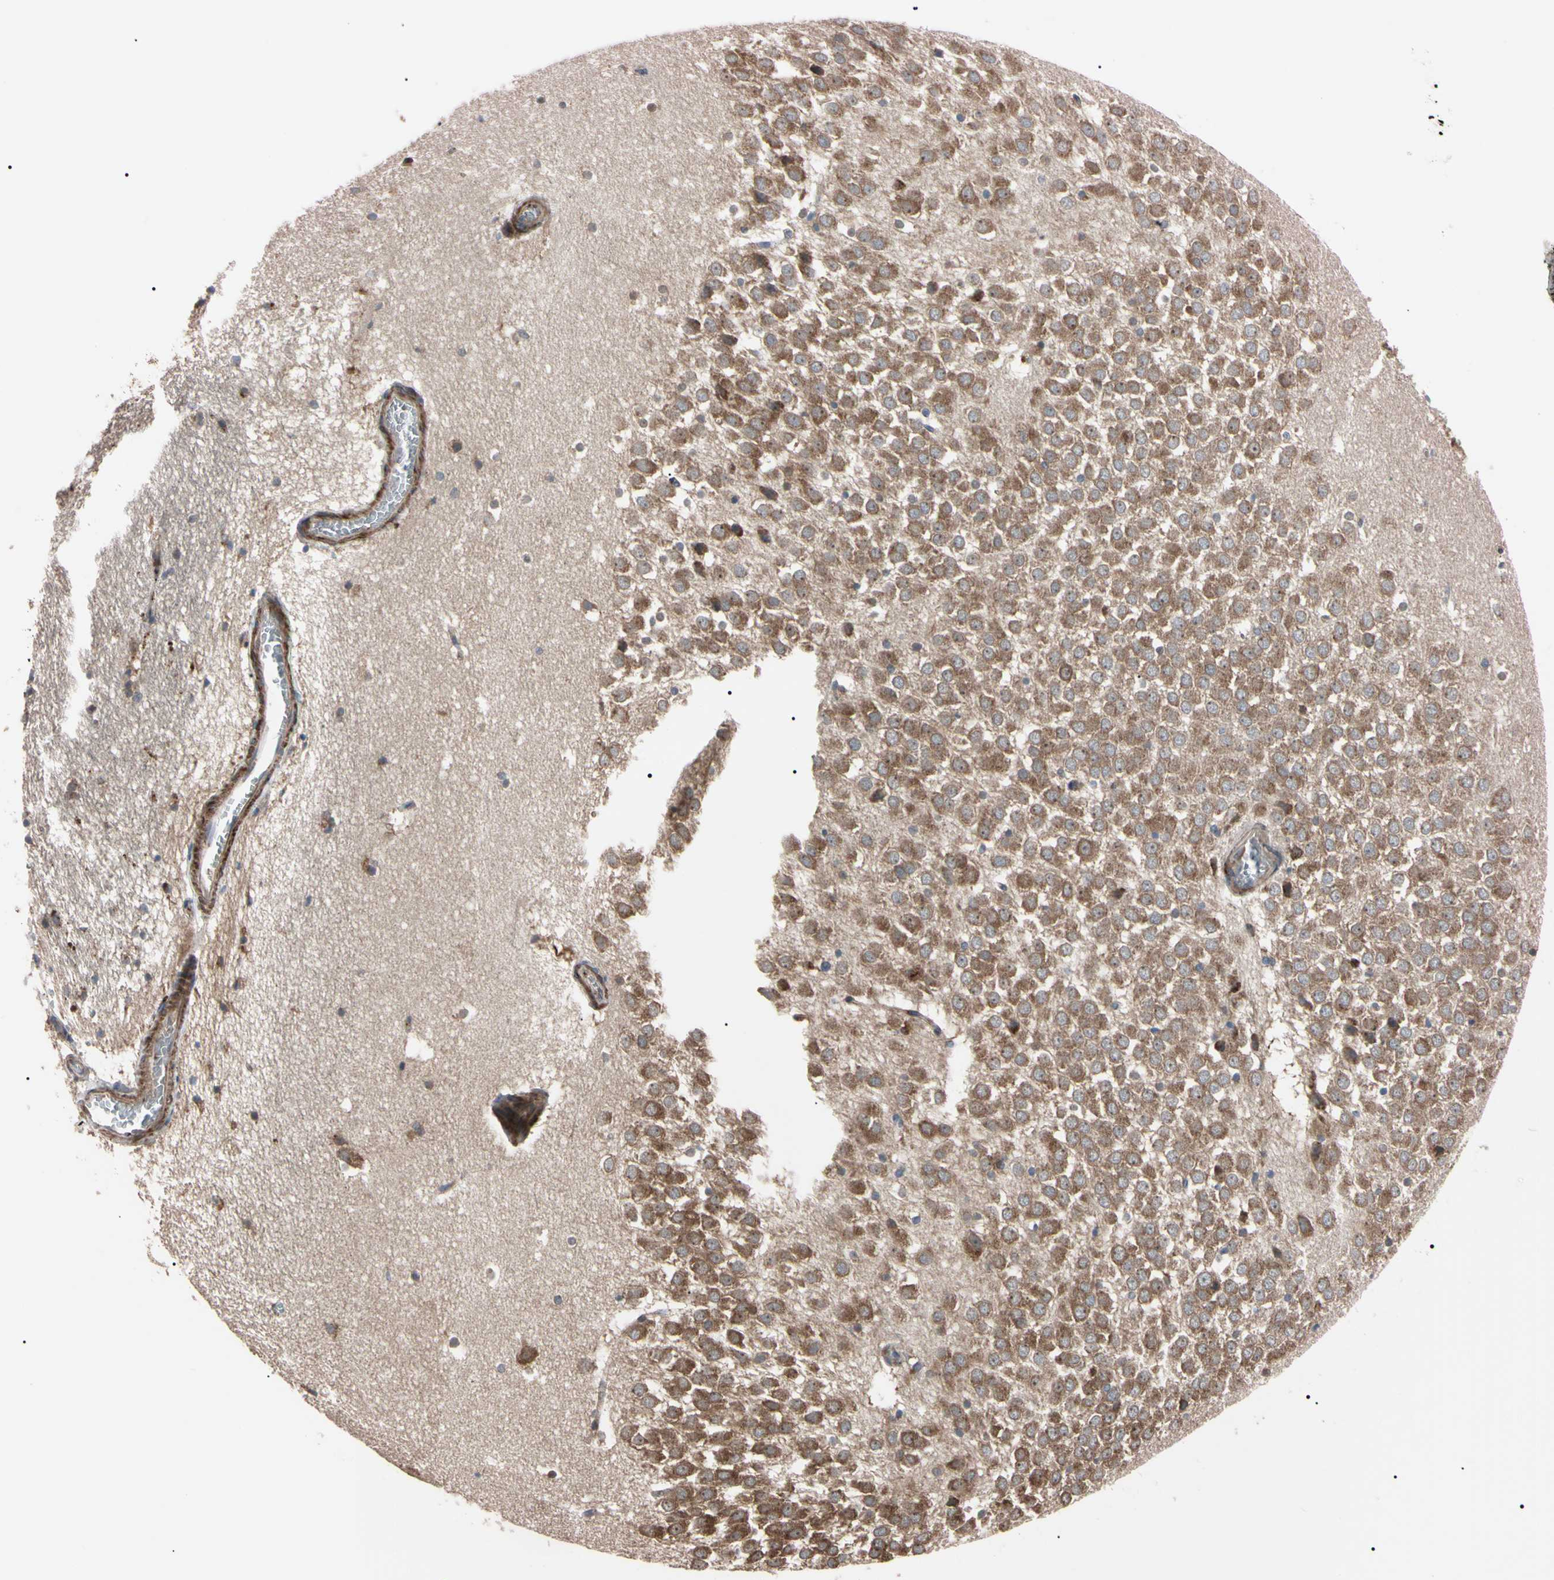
{"staining": {"intensity": "moderate", "quantity": "25%-75%", "location": "cytoplasmic/membranous"}, "tissue": "hippocampus", "cell_type": "Glial cells", "image_type": "normal", "snomed": [{"axis": "morphology", "description": "Normal tissue, NOS"}, {"axis": "topography", "description": "Hippocampus"}], "caption": "DAB immunohistochemical staining of normal human hippocampus exhibits moderate cytoplasmic/membranous protein staining in approximately 25%-75% of glial cells.", "gene": "GUCY1B1", "patient": {"sex": "male", "age": 45}}